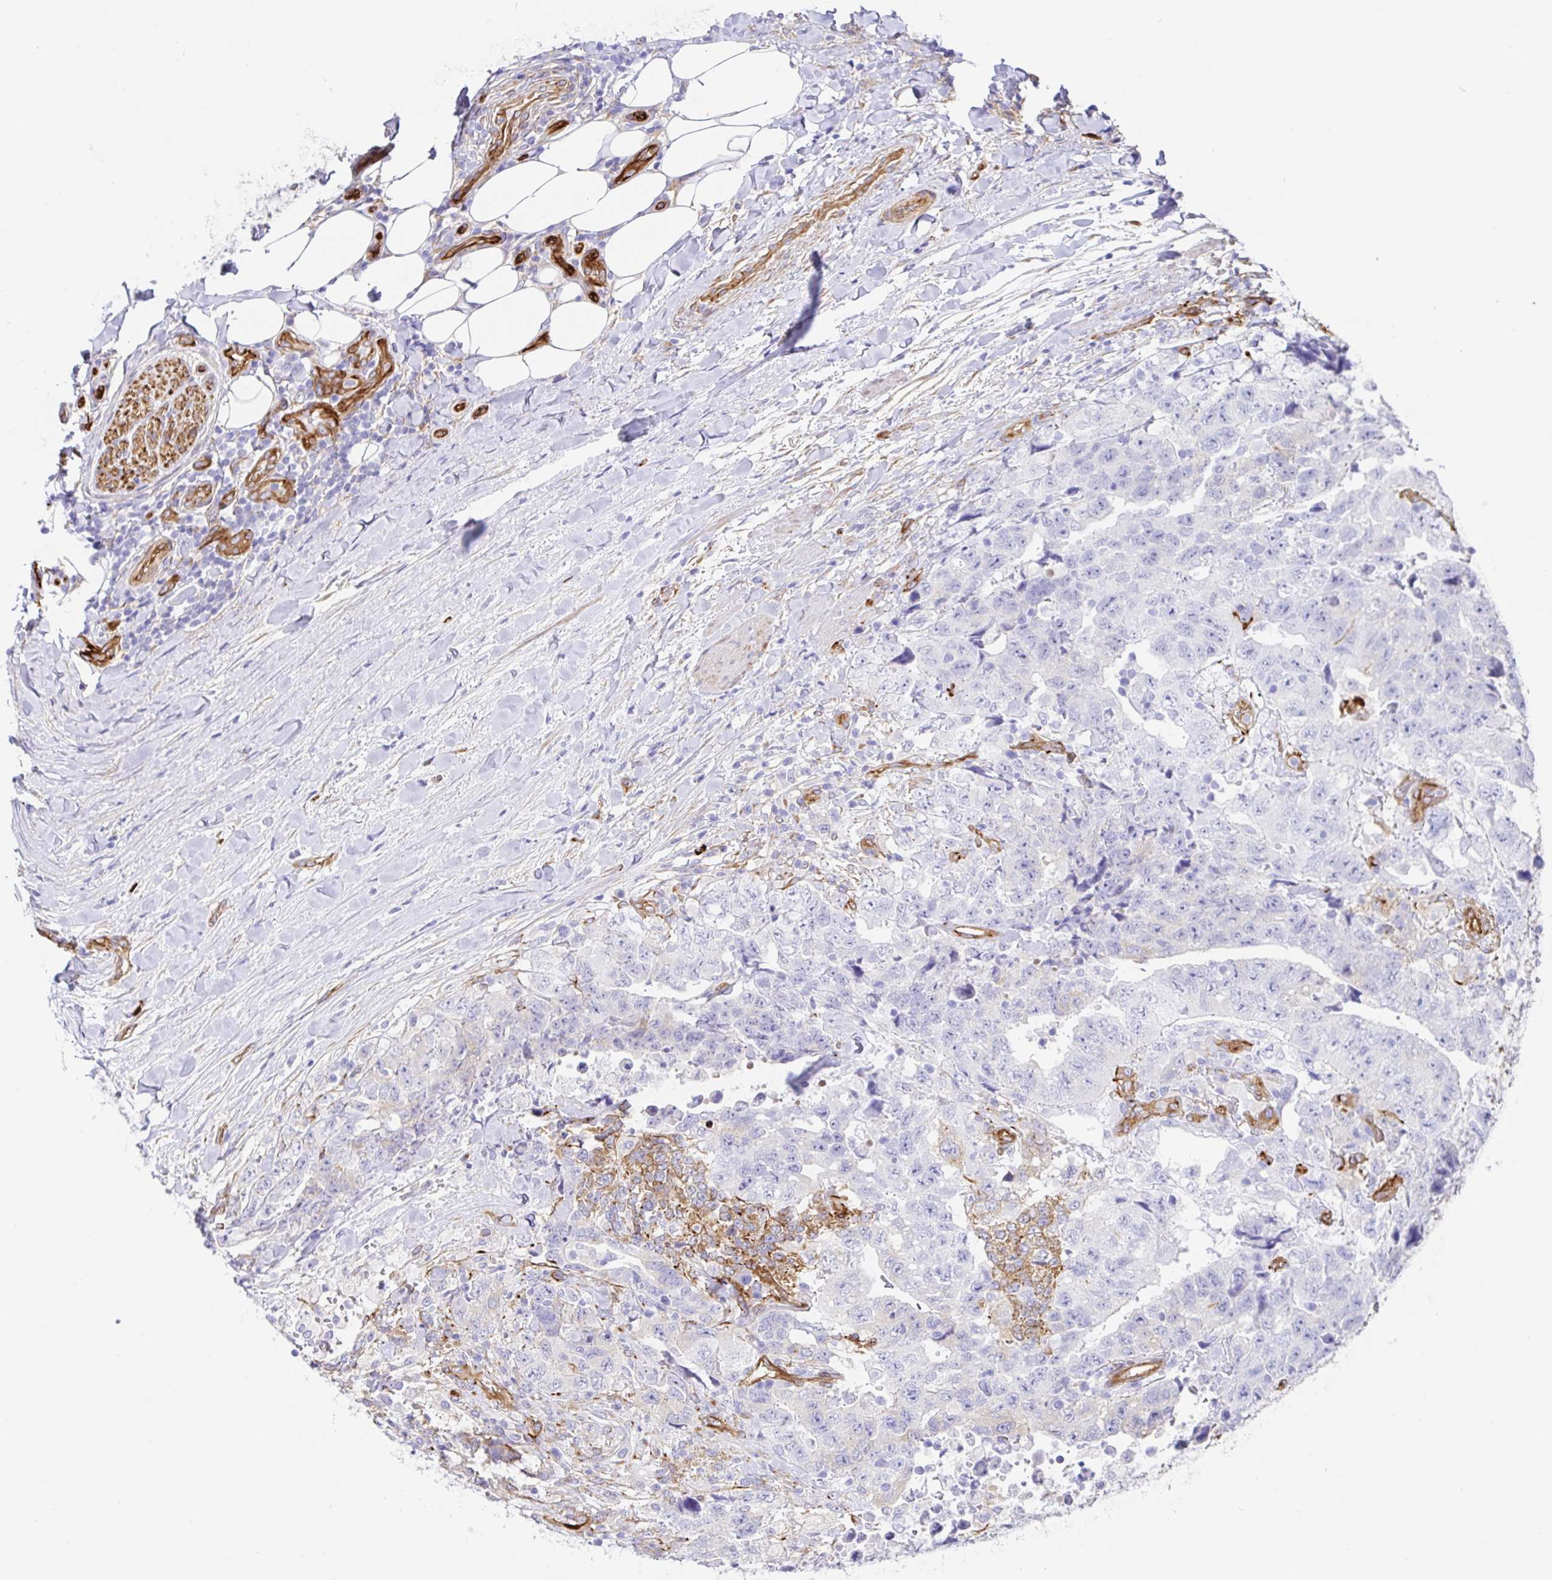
{"staining": {"intensity": "negative", "quantity": "none", "location": "none"}, "tissue": "testis cancer", "cell_type": "Tumor cells", "image_type": "cancer", "snomed": [{"axis": "morphology", "description": "Carcinoma, Embryonal, NOS"}, {"axis": "topography", "description": "Testis"}], "caption": "The image reveals no significant expression in tumor cells of testis embryonal carcinoma. Nuclei are stained in blue.", "gene": "DOCK1", "patient": {"sex": "male", "age": 24}}